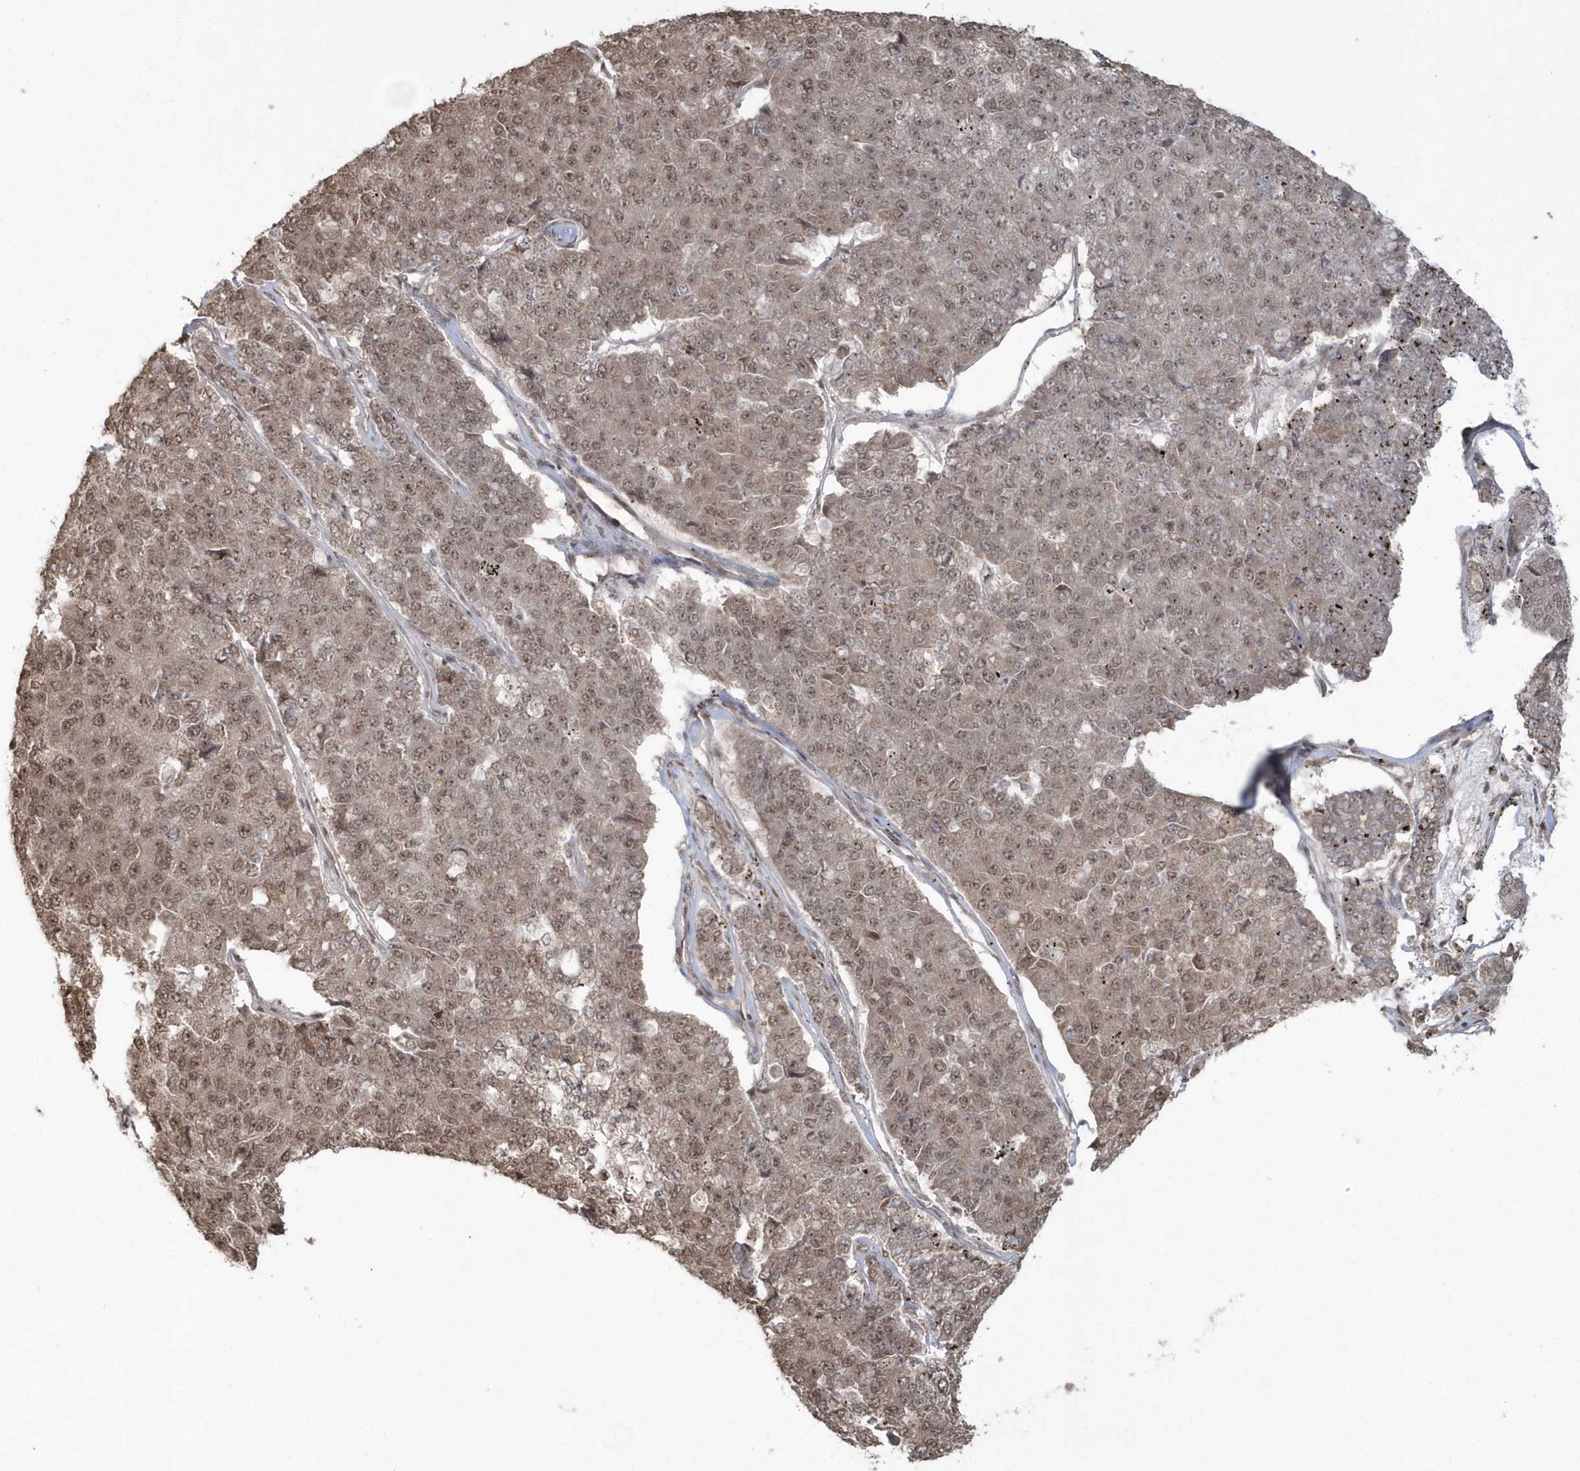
{"staining": {"intensity": "weak", "quantity": ">75%", "location": "nuclear"}, "tissue": "pancreatic cancer", "cell_type": "Tumor cells", "image_type": "cancer", "snomed": [{"axis": "morphology", "description": "Adenocarcinoma, NOS"}, {"axis": "topography", "description": "Pancreas"}], "caption": "A high-resolution photomicrograph shows immunohistochemistry staining of pancreatic cancer, which demonstrates weak nuclear expression in approximately >75% of tumor cells.", "gene": "EPB41L4A", "patient": {"sex": "male", "age": 50}}